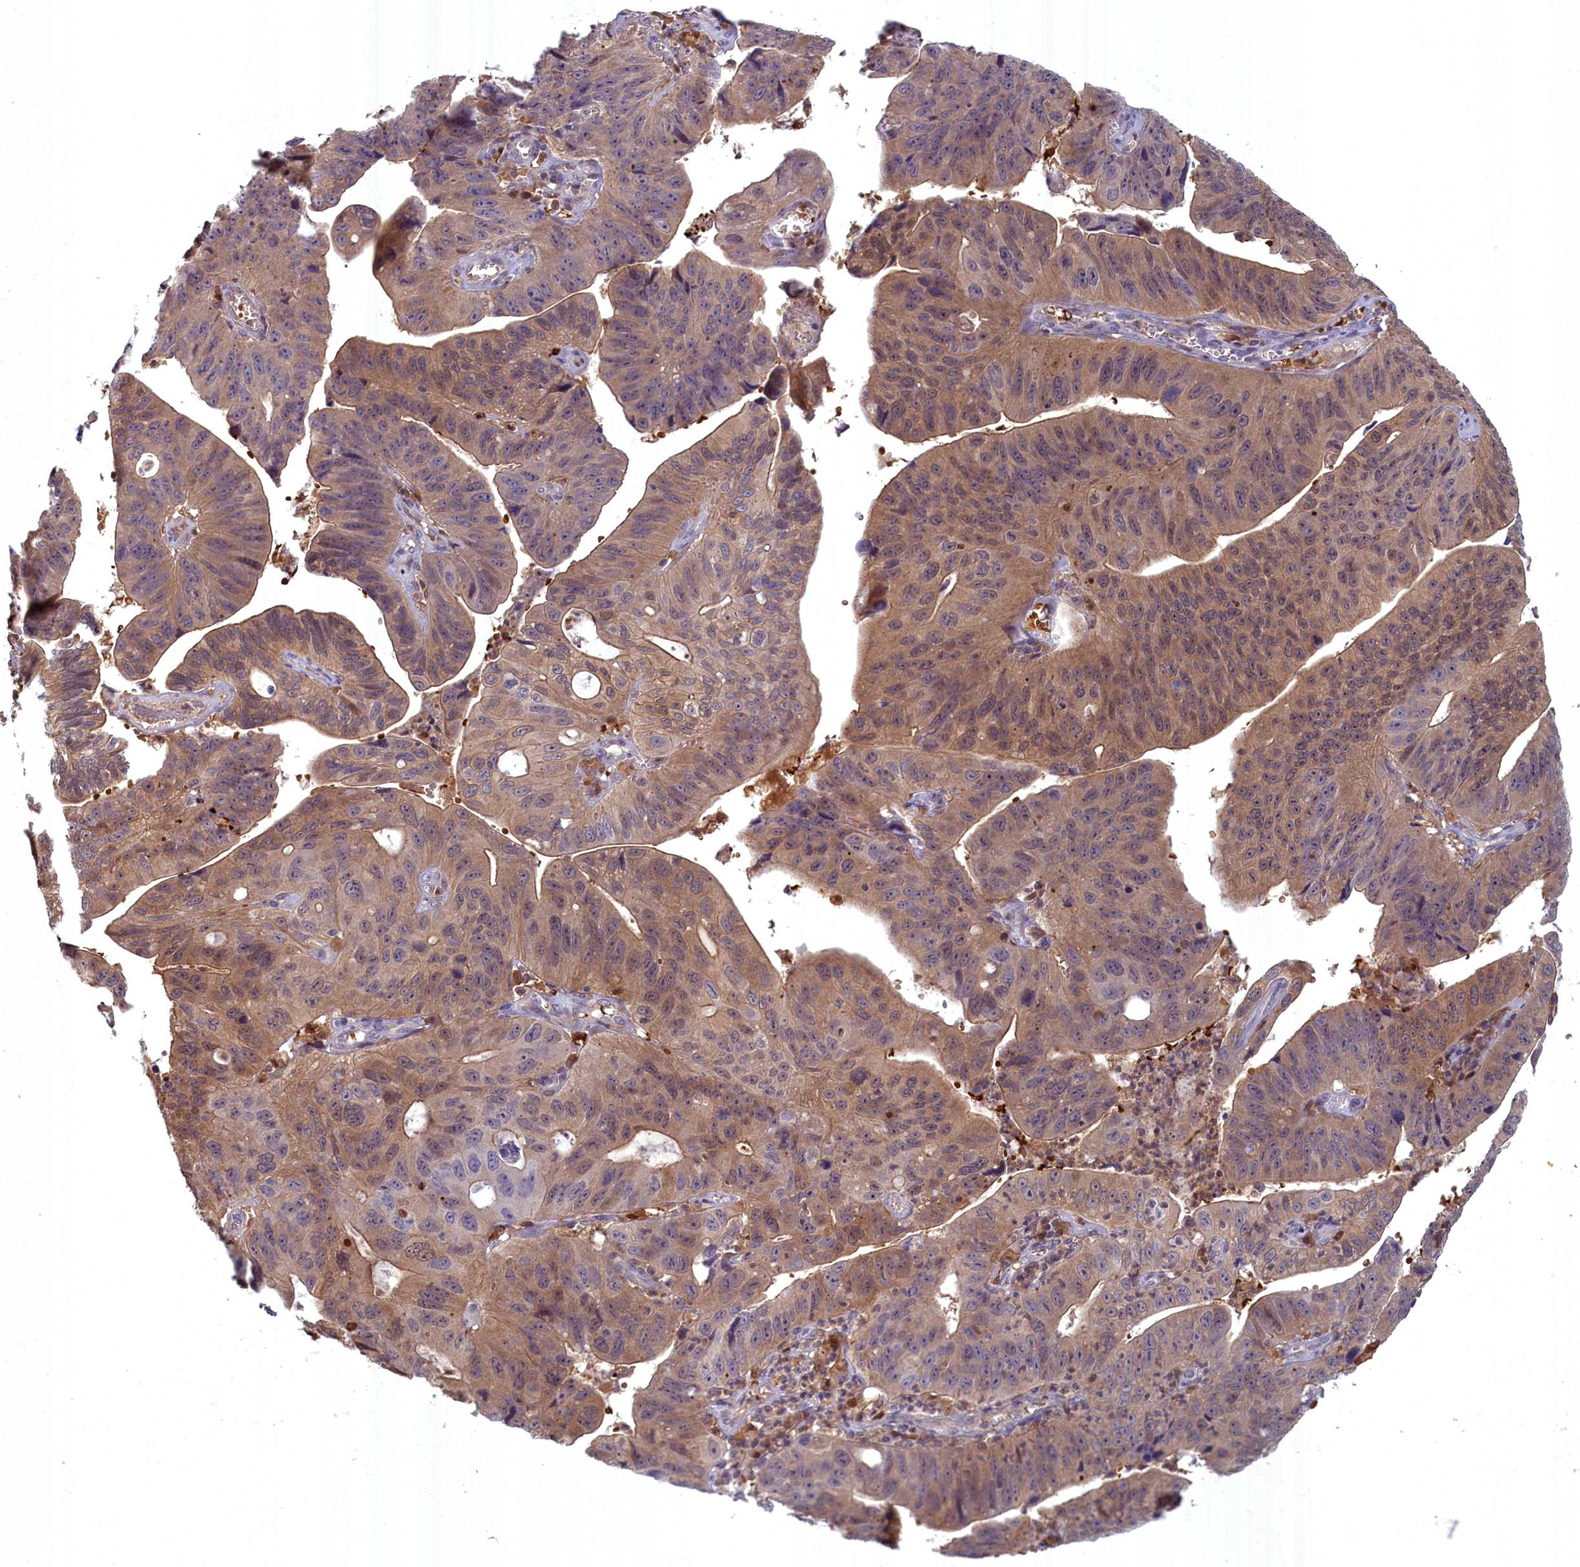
{"staining": {"intensity": "weak", "quantity": ">75%", "location": "cytoplasmic/membranous"}, "tissue": "stomach cancer", "cell_type": "Tumor cells", "image_type": "cancer", "snomed": [{"axis": "morphology", "description": "Adenocarcinoma, NOS"}, {"axis": "topography", "description": "Stomach"}], "caption": "Tumor cells display low levels of weak cytoplasmic/membranous staining in approximately >75% of cells in stomach adenocarcinoma.", "gene": "BLVRB", "patient": {"sex": "male", "age": 59}}